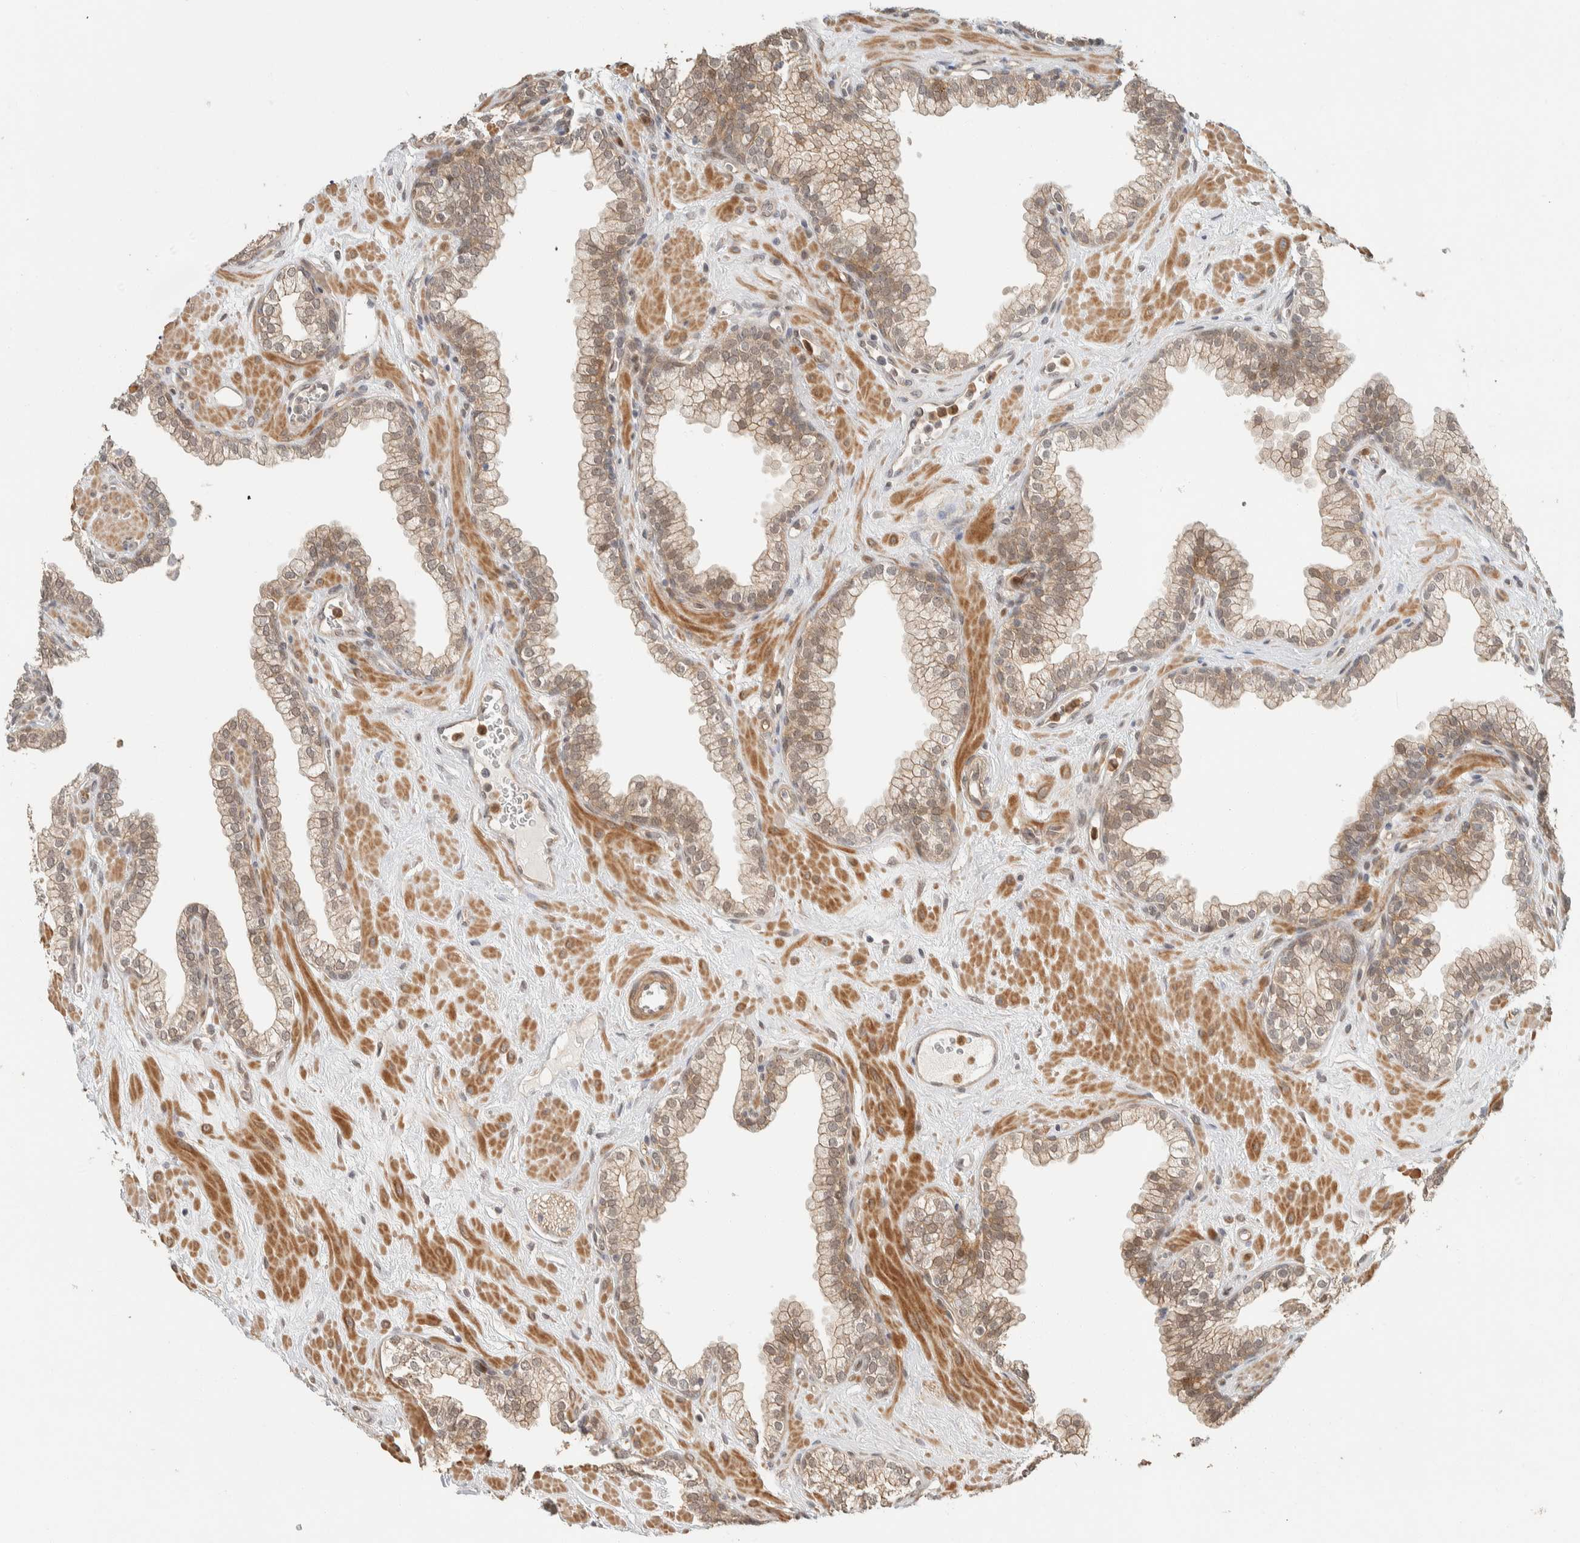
{"staining": {"intensity": "weak", "quantity": ">75%", "location": "cytoplasmic/membranous,nuclear"}, "tissue": "prostate", "cell_type": "Glandular cells", "image_type": "normal", "snomed": [{"axis": "morphology", "description": "Normal tissue, NOS"}, {"axis": "morphology", "description": "Urothelial carcinoma, Low grade"}, {"axis": "topography", "description": "Urinary bladder"}, {"axis": "topography", "description": "Prostate"}], "caption": "Prostate stained with DAB (3,3'-diaminobenzidine) immunohistochemistry (IHC) exhibits low levels of weak cytoplasmic/membranous,nuclear positivity in about >75% of glandular cells. (DAB (3,3'-diaminobenzidine) IHC with brightfield microscopy, high magnification).", "gene": "ZBTB2", "patient": {"sex": "male", "age": 60}}